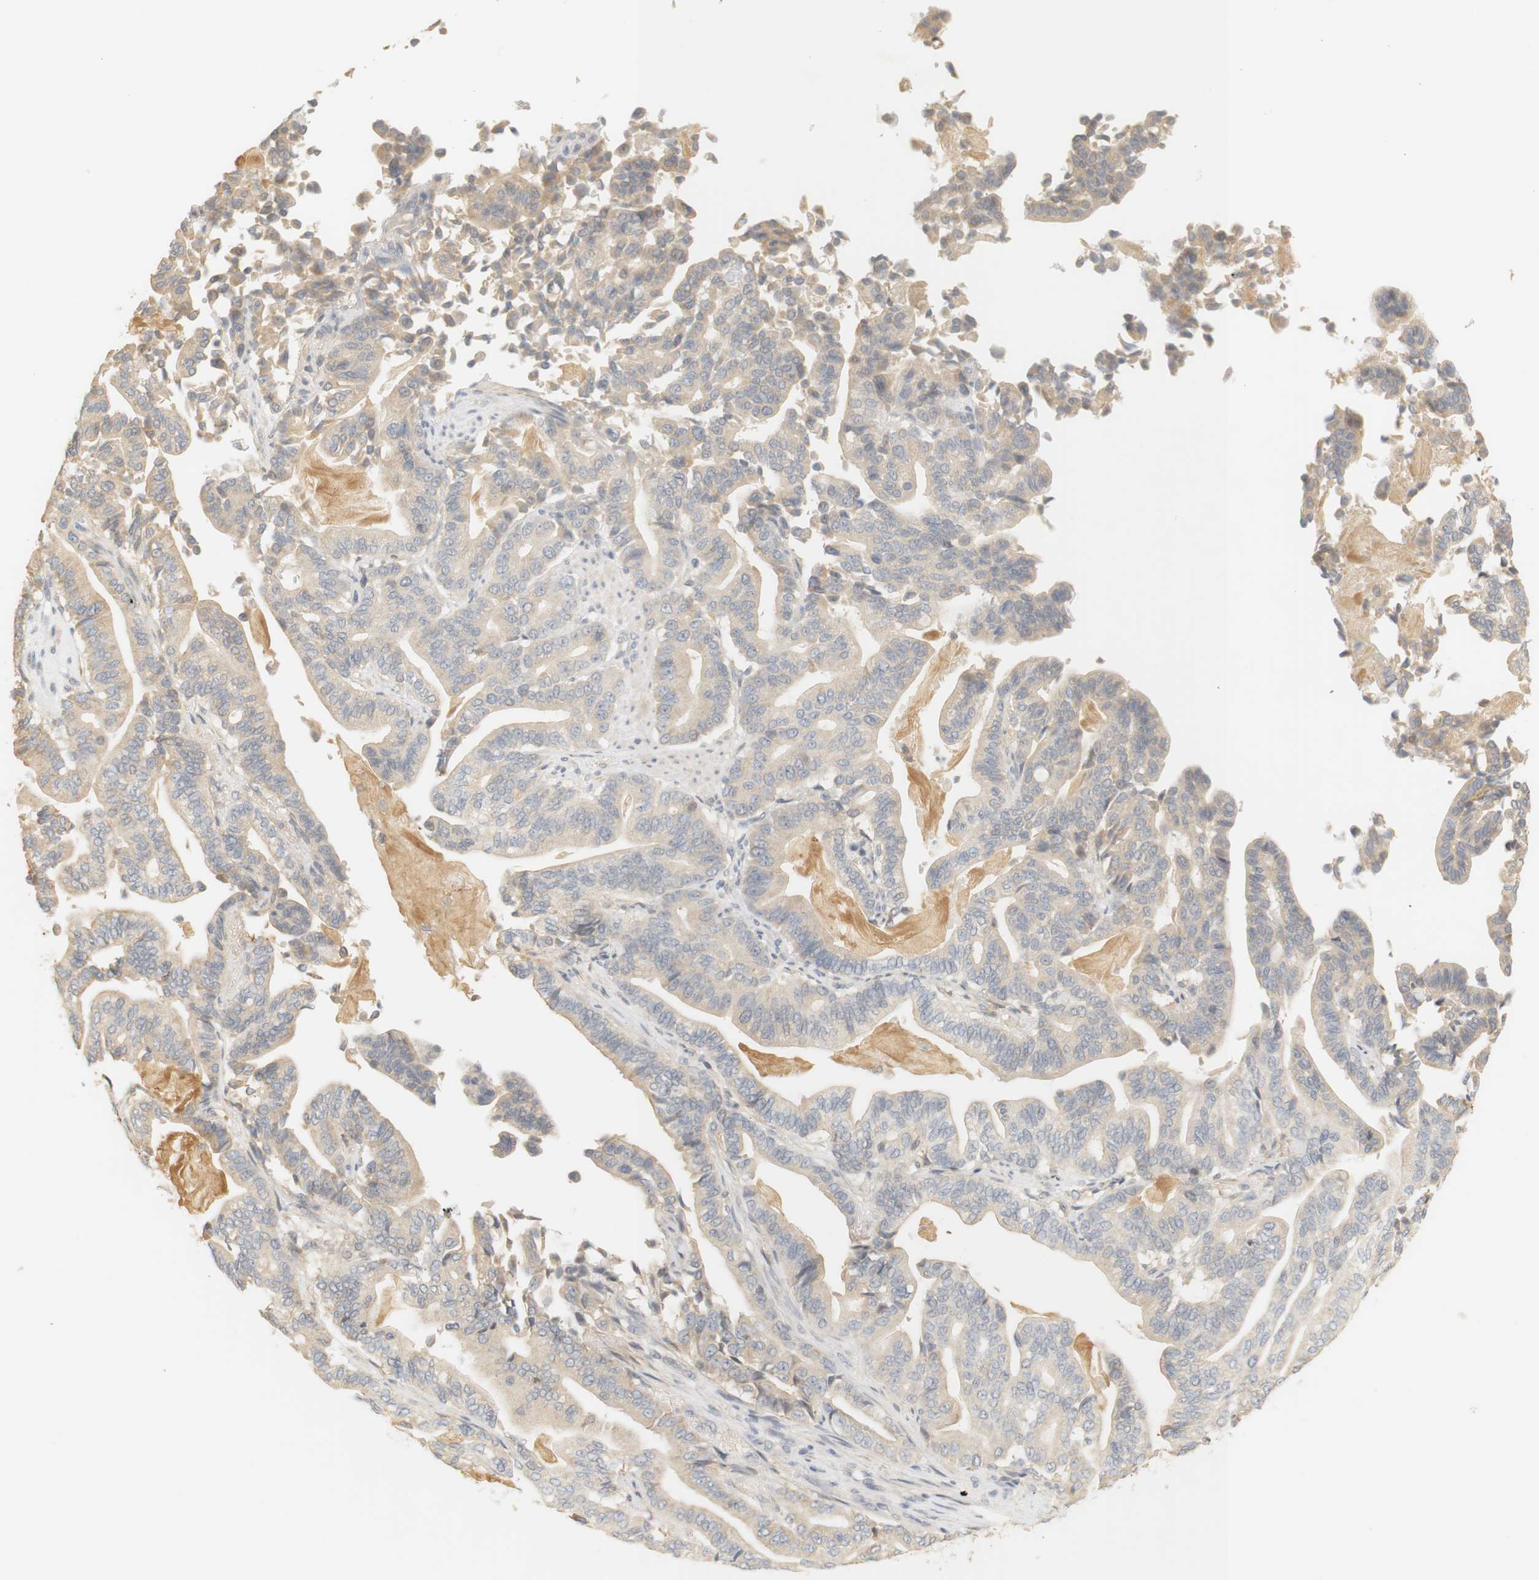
{"staining": {"intensity": "weak", "quantity": "<25%", "location": "cytoplasmic/membranous"}, "tissue": "pancreatic cancer", "cell_type": "Tumor cells", "image_type": "cancer", "snomed": [{"axis": "morphology", "description": "Normal tissue, NOS"}, {"axis": "morphology", "description": "Adenocarcinoma, NOS"}, {"axis": "topography", "description": "Pancreas"}], "caption": "Immunohistochemistry (IHC) of pancreatic cancer demonstrates no expression in tumor cells.", "gene": "RTN3", "patient": {"sex": "male", "age": 63}}